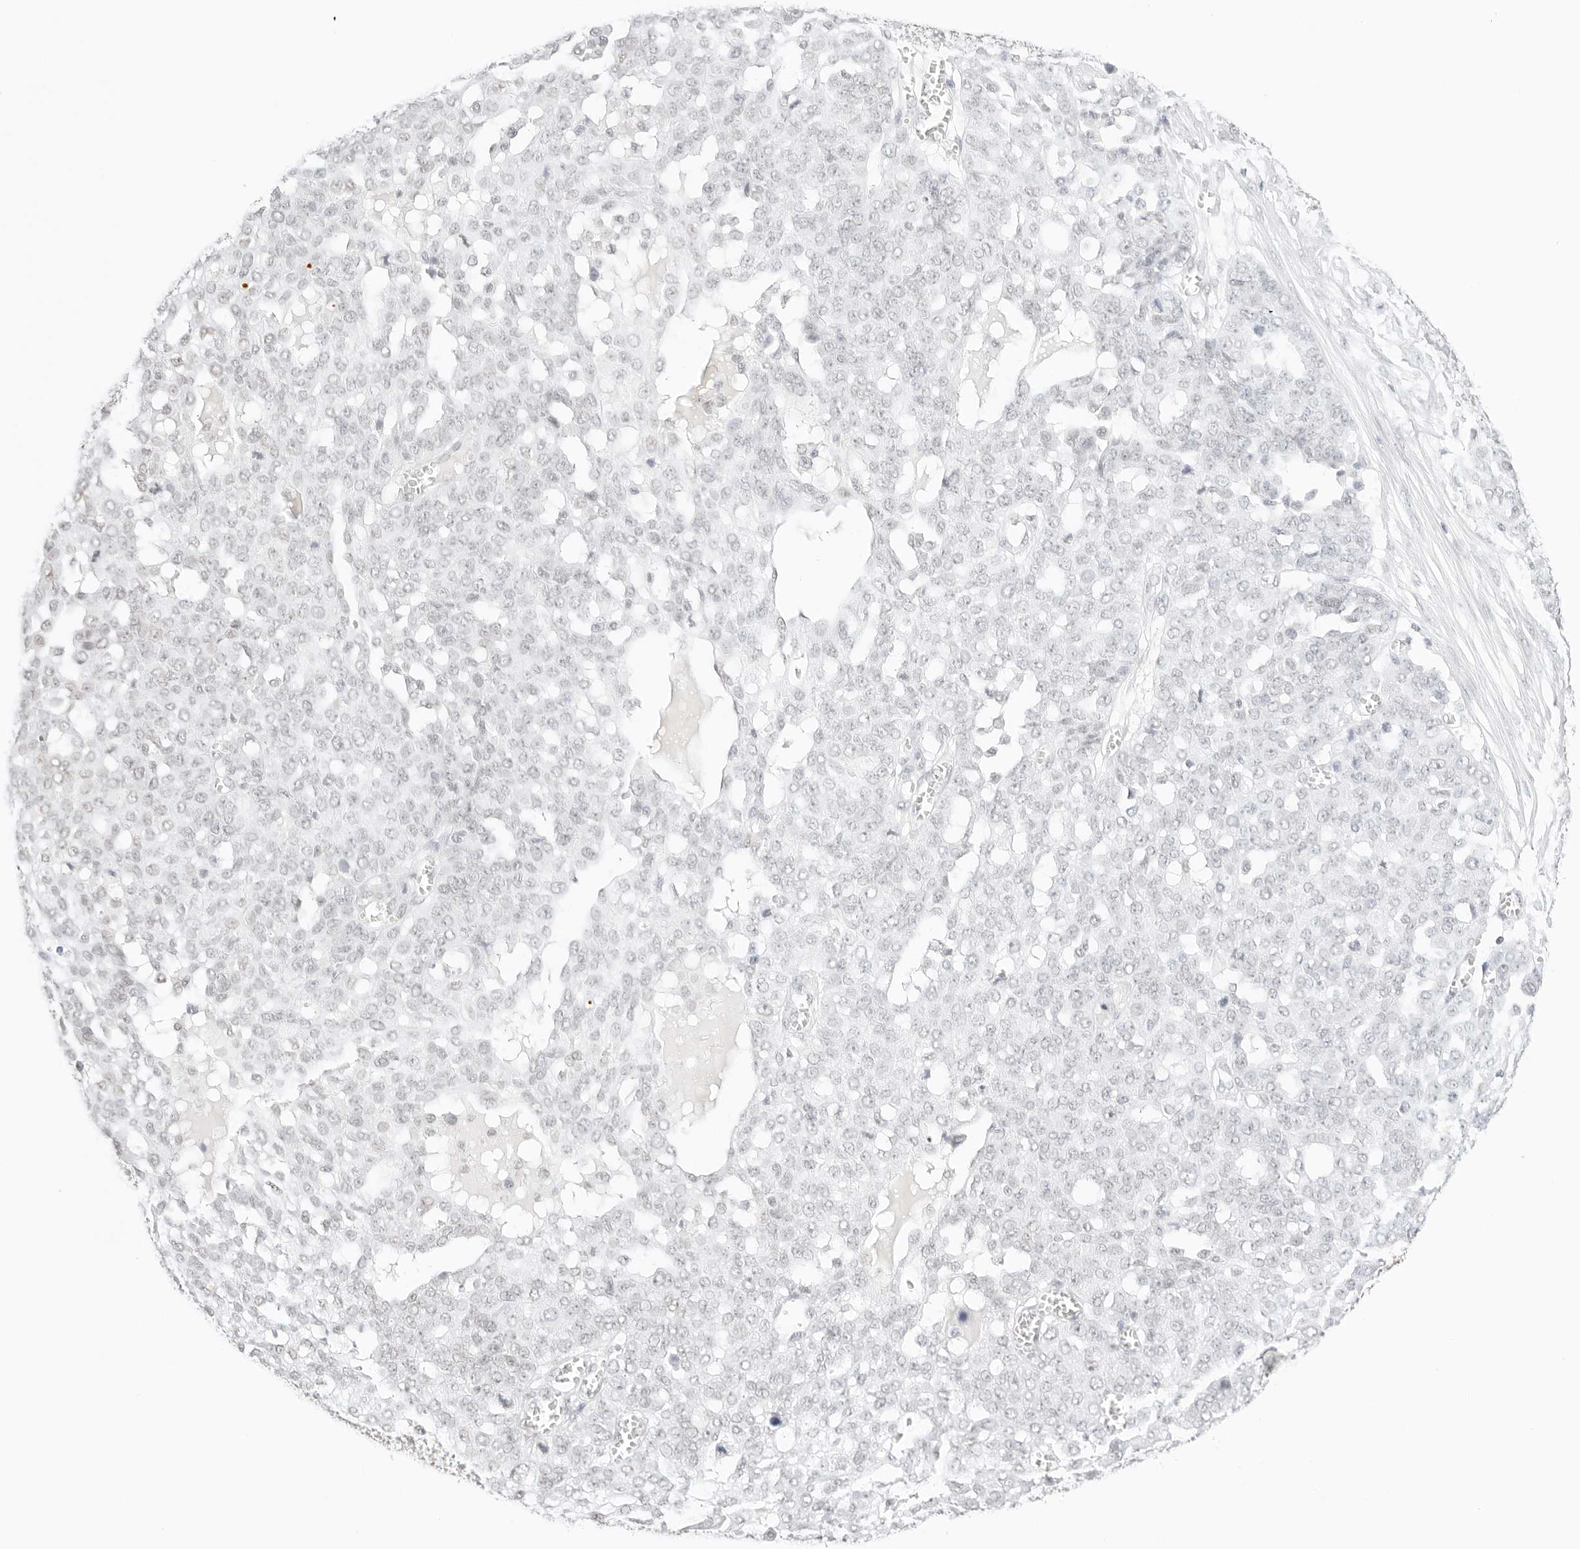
{"staining": {"intensity": "negative", "quantity": "none", "location": "none"}, "tissue": "ovarian cancer", "cell_type": "Tumor cells", "image_type": "cancer", "snomed": [{"axis": "morphology", "description": "Cystadenocarcinoma, serous, NOS"}, {"axis": "topography", "description": "Soft tissue"}, {"axis": "topography", "description": "Ovary"}], "caption": "Immunohistochemistry (IHC) histopathology image of ovarian cancer (serous cystadenocarcinoma) stained for a protein (brown), which exhibits no expression in tumor cells.", "gene": "FBLN5", "patient": {"sex": "female", "age": 57}}